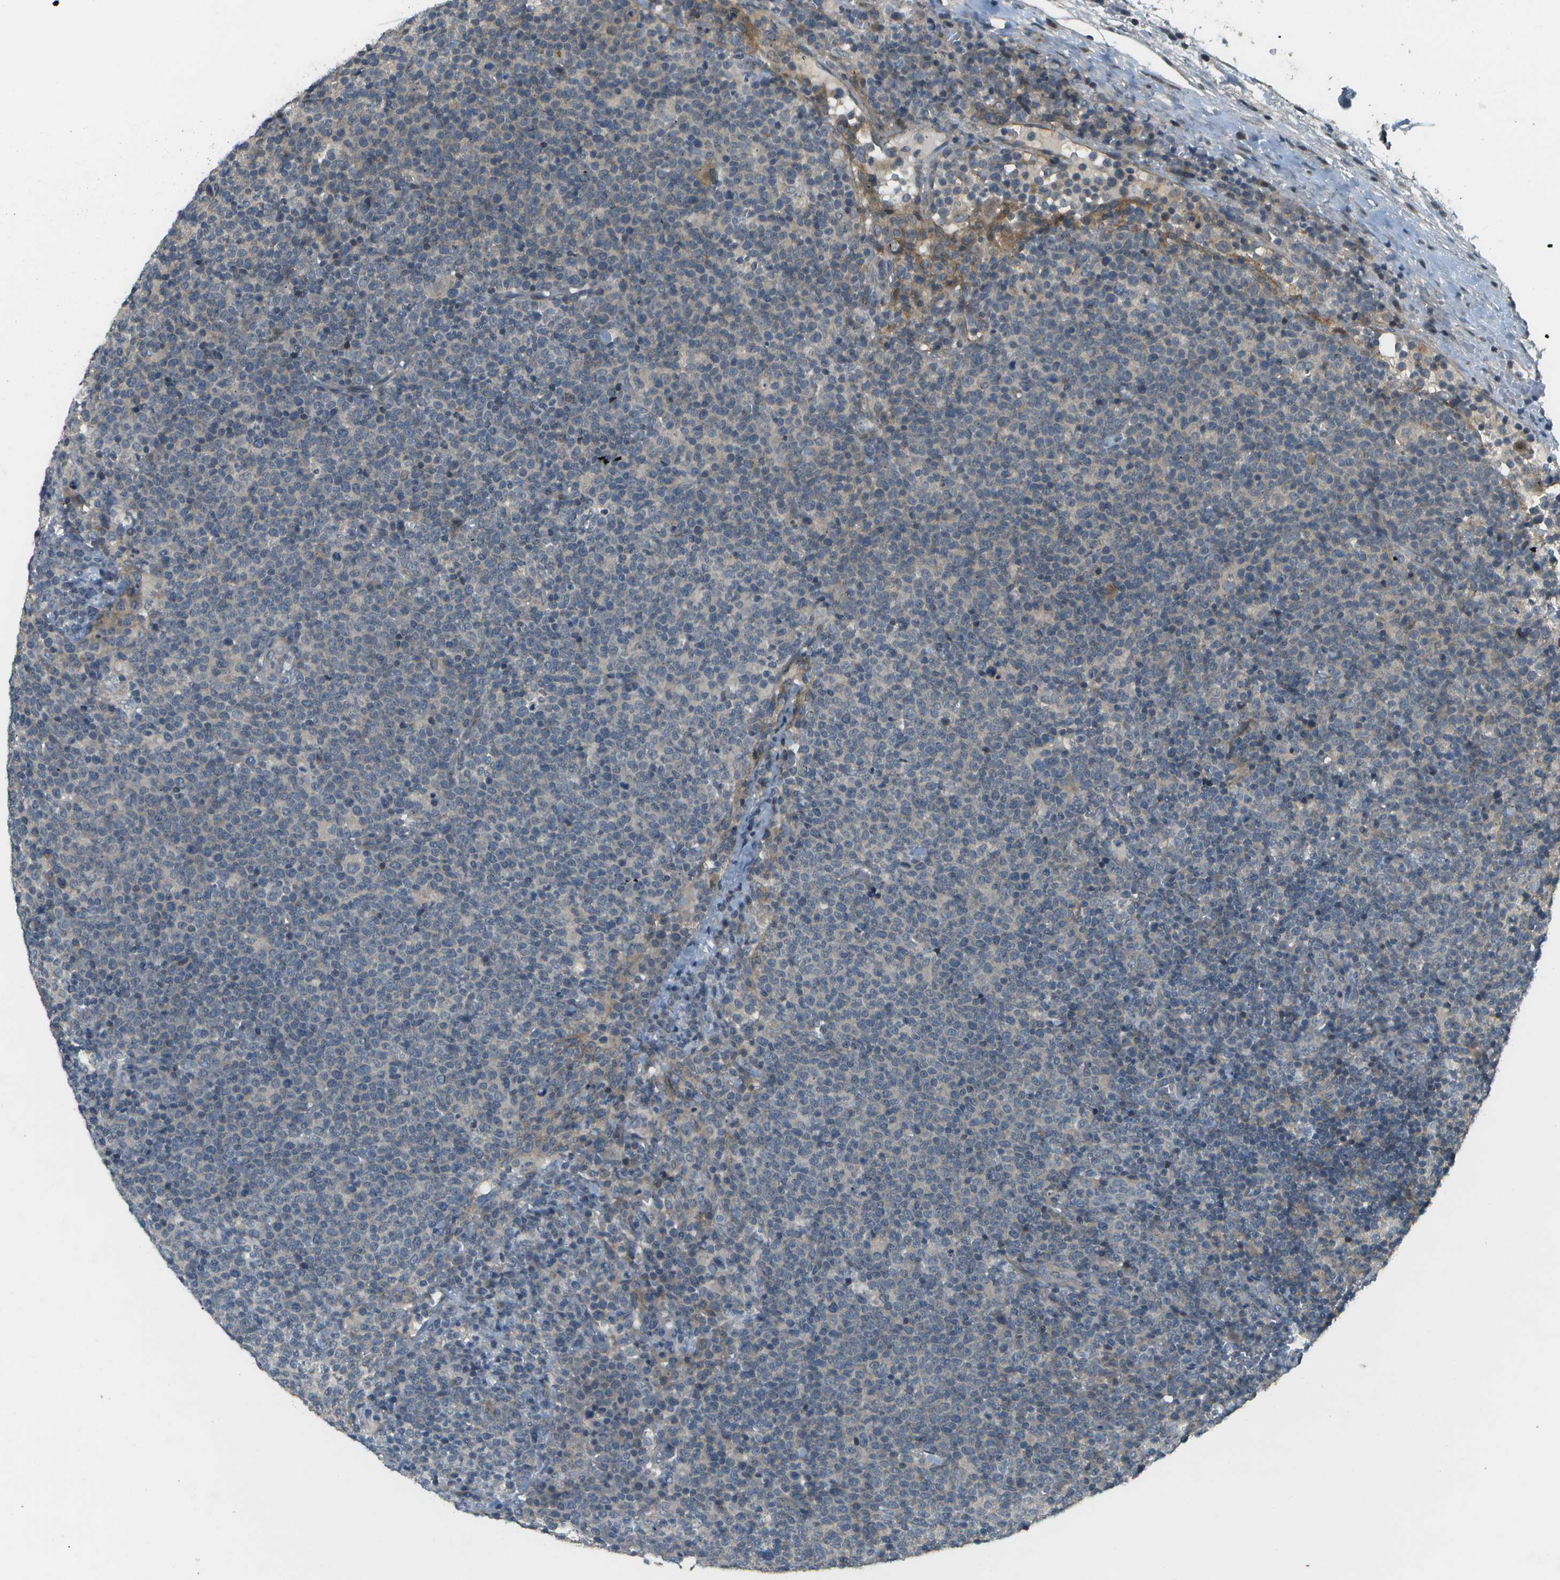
{"staining": {"intensity": "negative", "quantity": "none", "location": "none"}, "tissue": "lymphoma", "cell_type": "Tumor cells", "image_type": "cancer", "snomed": [{"axis": "morphology", "description": "Malignant lymphoma, non-Hodgkin's type, High grade"}, {"axis": "topography", "description": "Lymph node"}], "caption": "Immunohistochemical staining of malignant lymphoma, non-Hodgkin's type (high-grade) reveals no significant positivity in tumor cells. (DAB (3,3'-diaminobenzidine) immunohistochemistry (IHC) with hematoxylin counter stain).", "gene": "WNK2", "patient": {"sex": "male", "age": 61}}